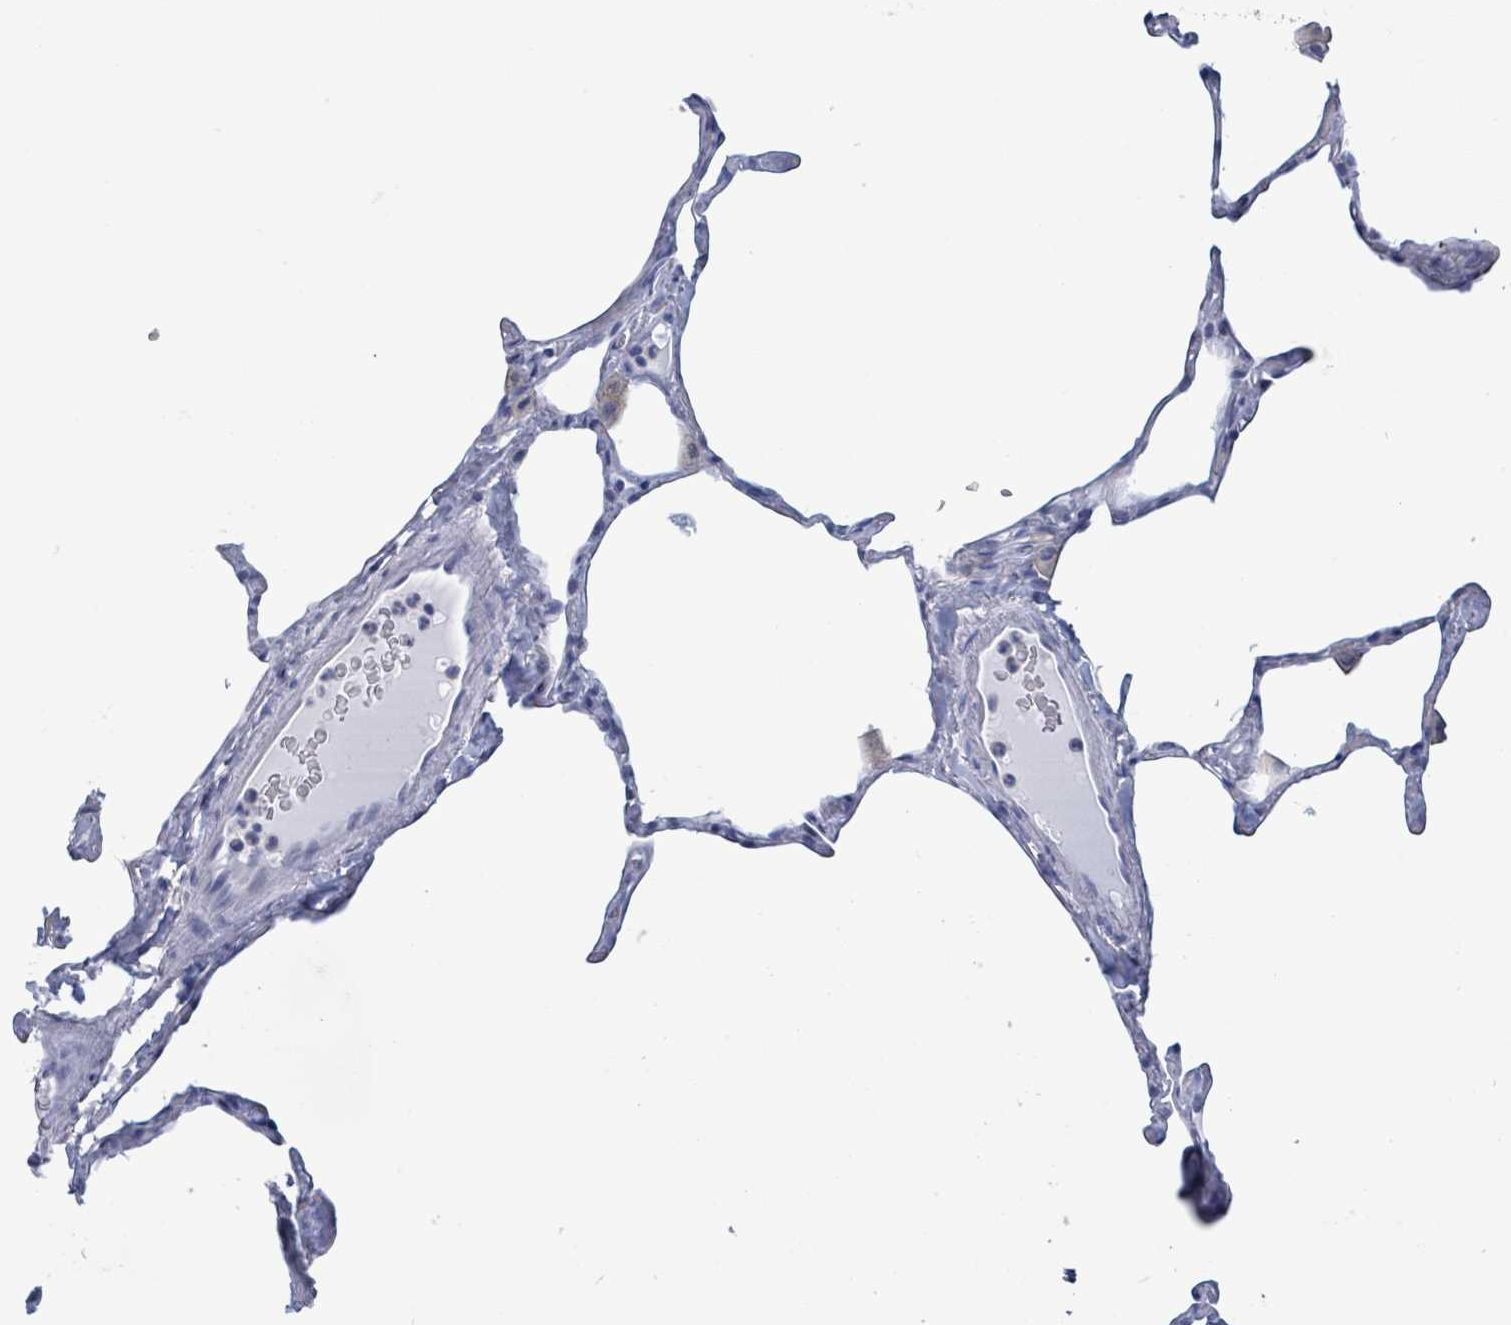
{"staining": {"intensity": "negative", "quantity": "none", "location": "none"}, "tissue": "lung", "cell_type": "Alveolar cells", "image_type": "normal", "snomed": [{"axis": "morphology", "description": "Normal tissue, NOS"}, {"axis": "topography", "description": "Lung"}], "caption": "Photomicrograph shows no protein staining in alveolar cells of unremarkable lung. (DAB (3,3'-diaminobenzidine) immunohistochemistry (IHC) visualized using brightfield microscopy, high magnification).", "gene": "BSG", "patient": {"sex": "male", "age": 65}}